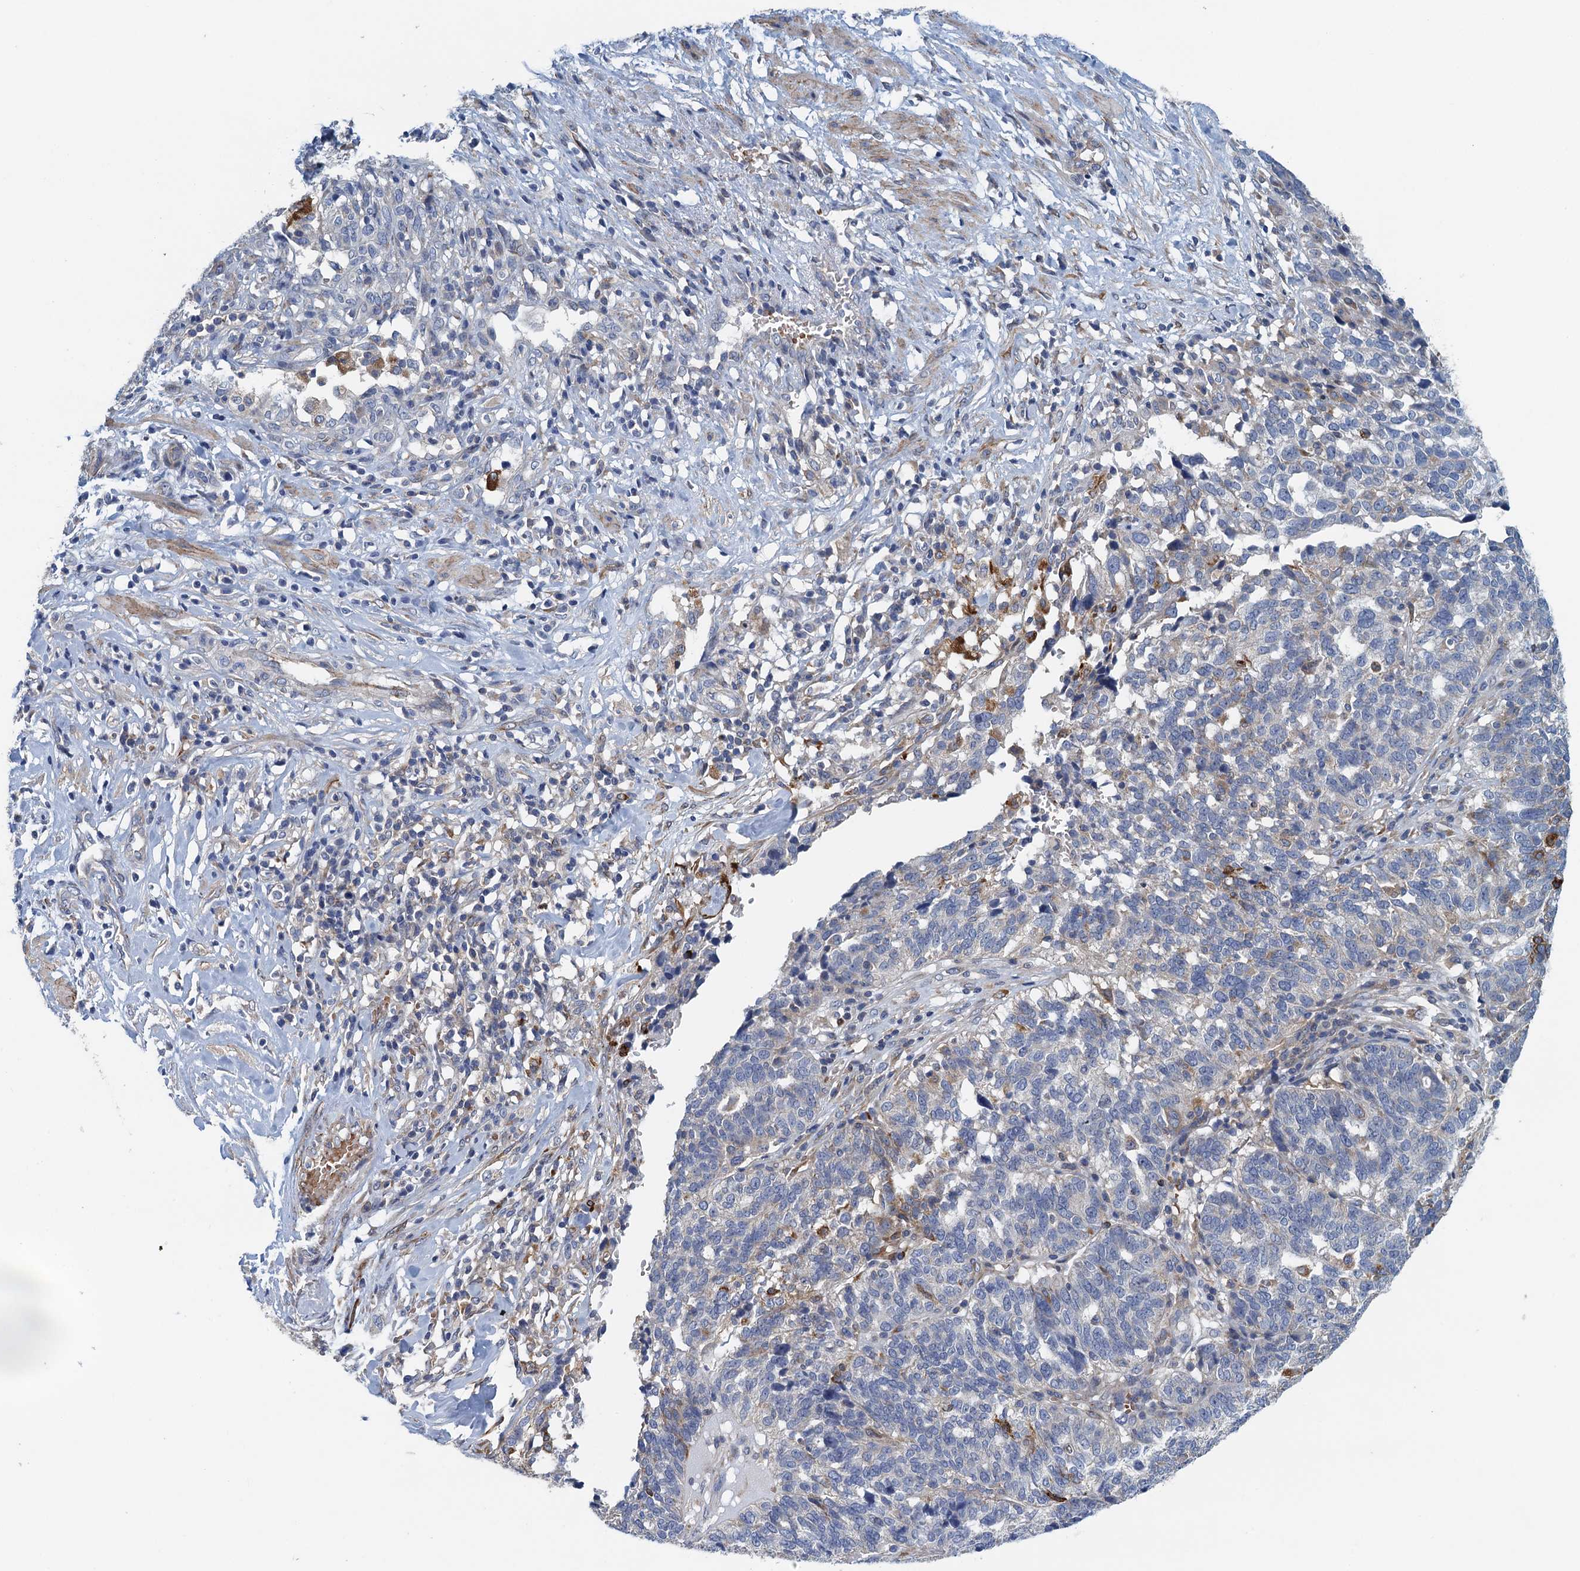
{"staining": {"intensity": "strong", "quantity": "<25%", "location": "cytoplasmic/membranous"}, "tissue": "ovarian cancer", "cell_type": "Tumor cells", "image_type": "cancer", "snomed": [{"axis": "morphology", "description": "Cystadenocarcinoma, serous, NOS"}, {"axis": "topography", "description": "Ovary"}], "caption": "Human ovarian cancer (serous cystadenocarcinoma) stained with a brown dye shows strong cytoplasmic/membranous positive staining in about <25% of tumor cells.", "gene": "RSAD2", "patient": {"sex": "female", "age": 59}}